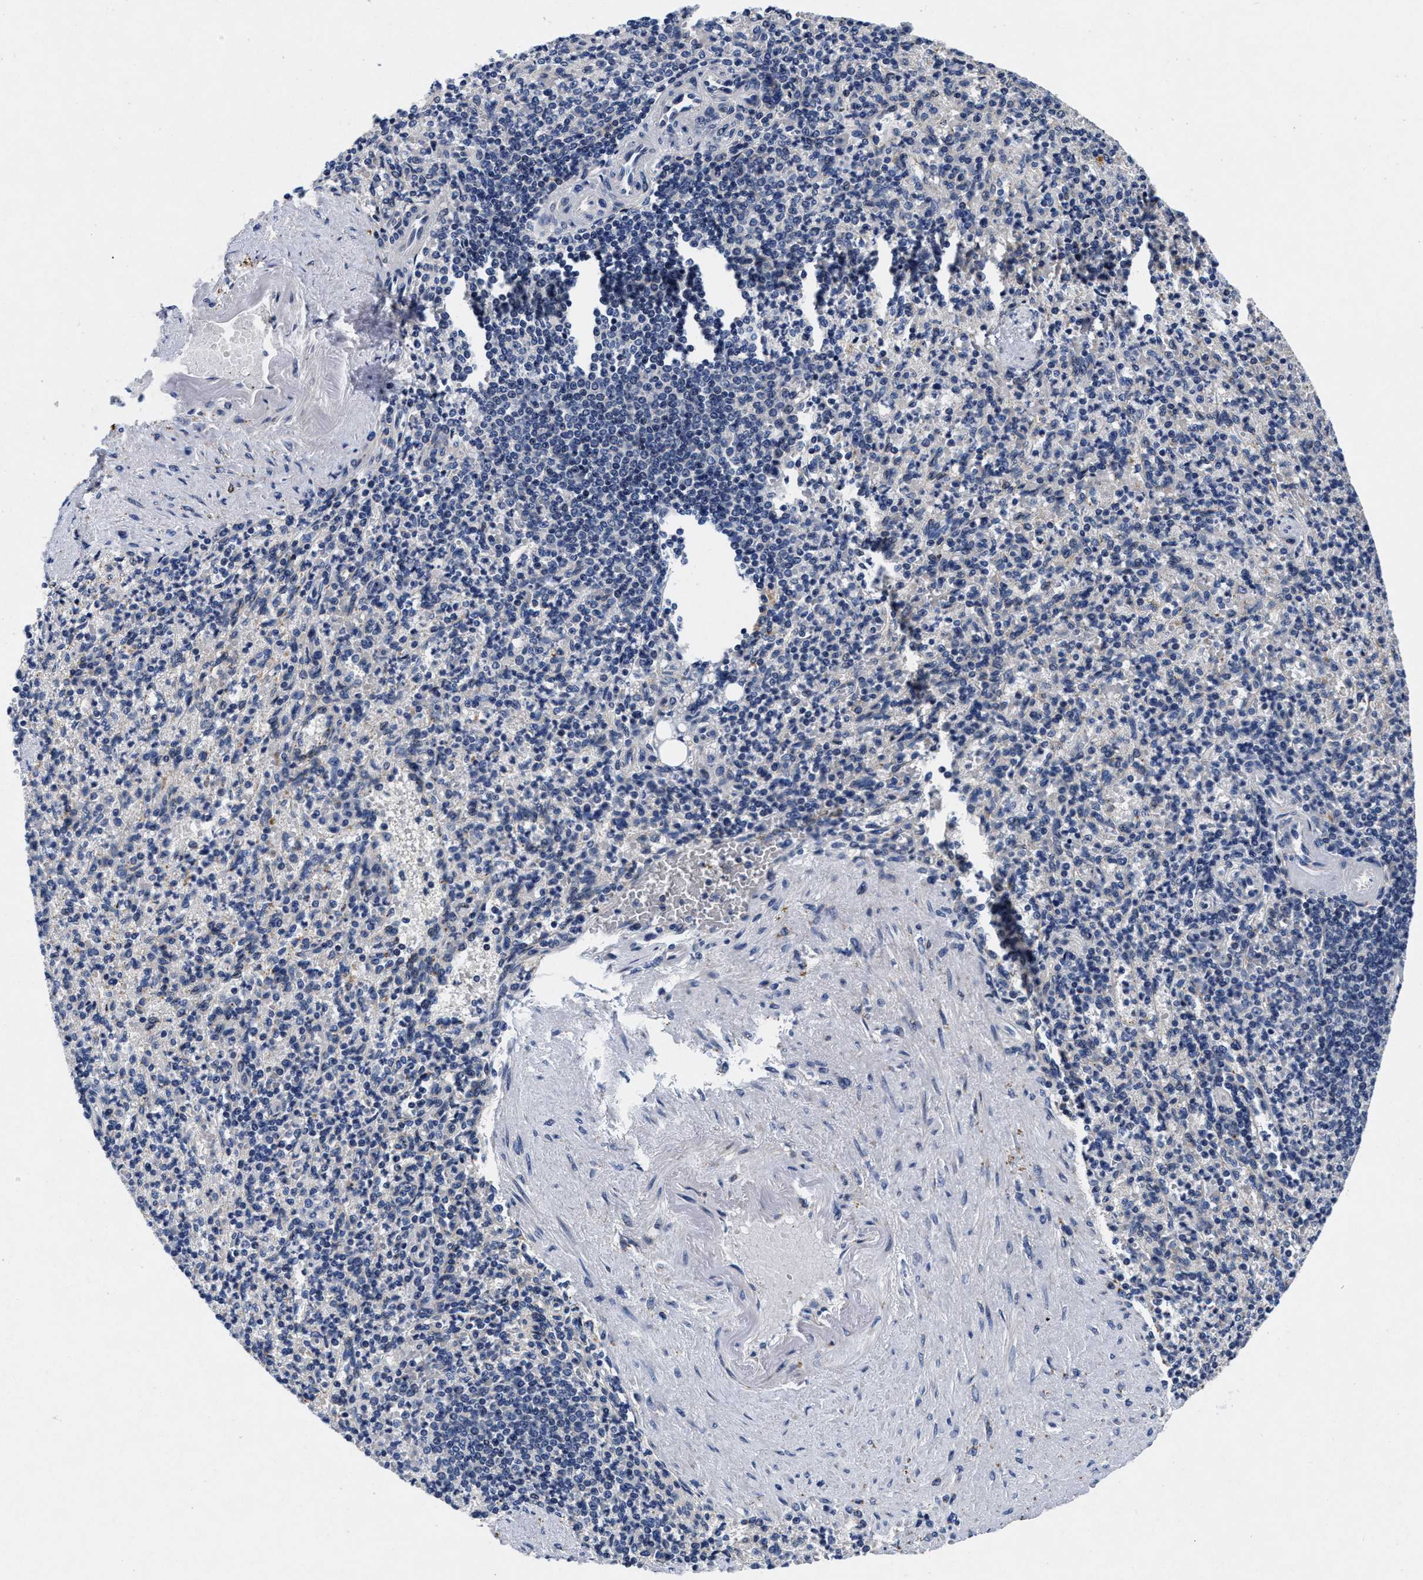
{"staining": {"intensity": "negative", "quantity": "none", "location": "none"}, "tissue": "spleen", "cell_type": "Cells in red pulp", "image_type": "normal", "snomed": [{"axis": "morphology", "description": "Normal tissue, NOS"}, {"axis": "topography", "description": "Spleen"}], "caption": "This is an IHC image of benign spleen. There is no positivity in cells in red pulp.", "gene": "LAD1", "patient": {"sex": "female", "age": 74}}